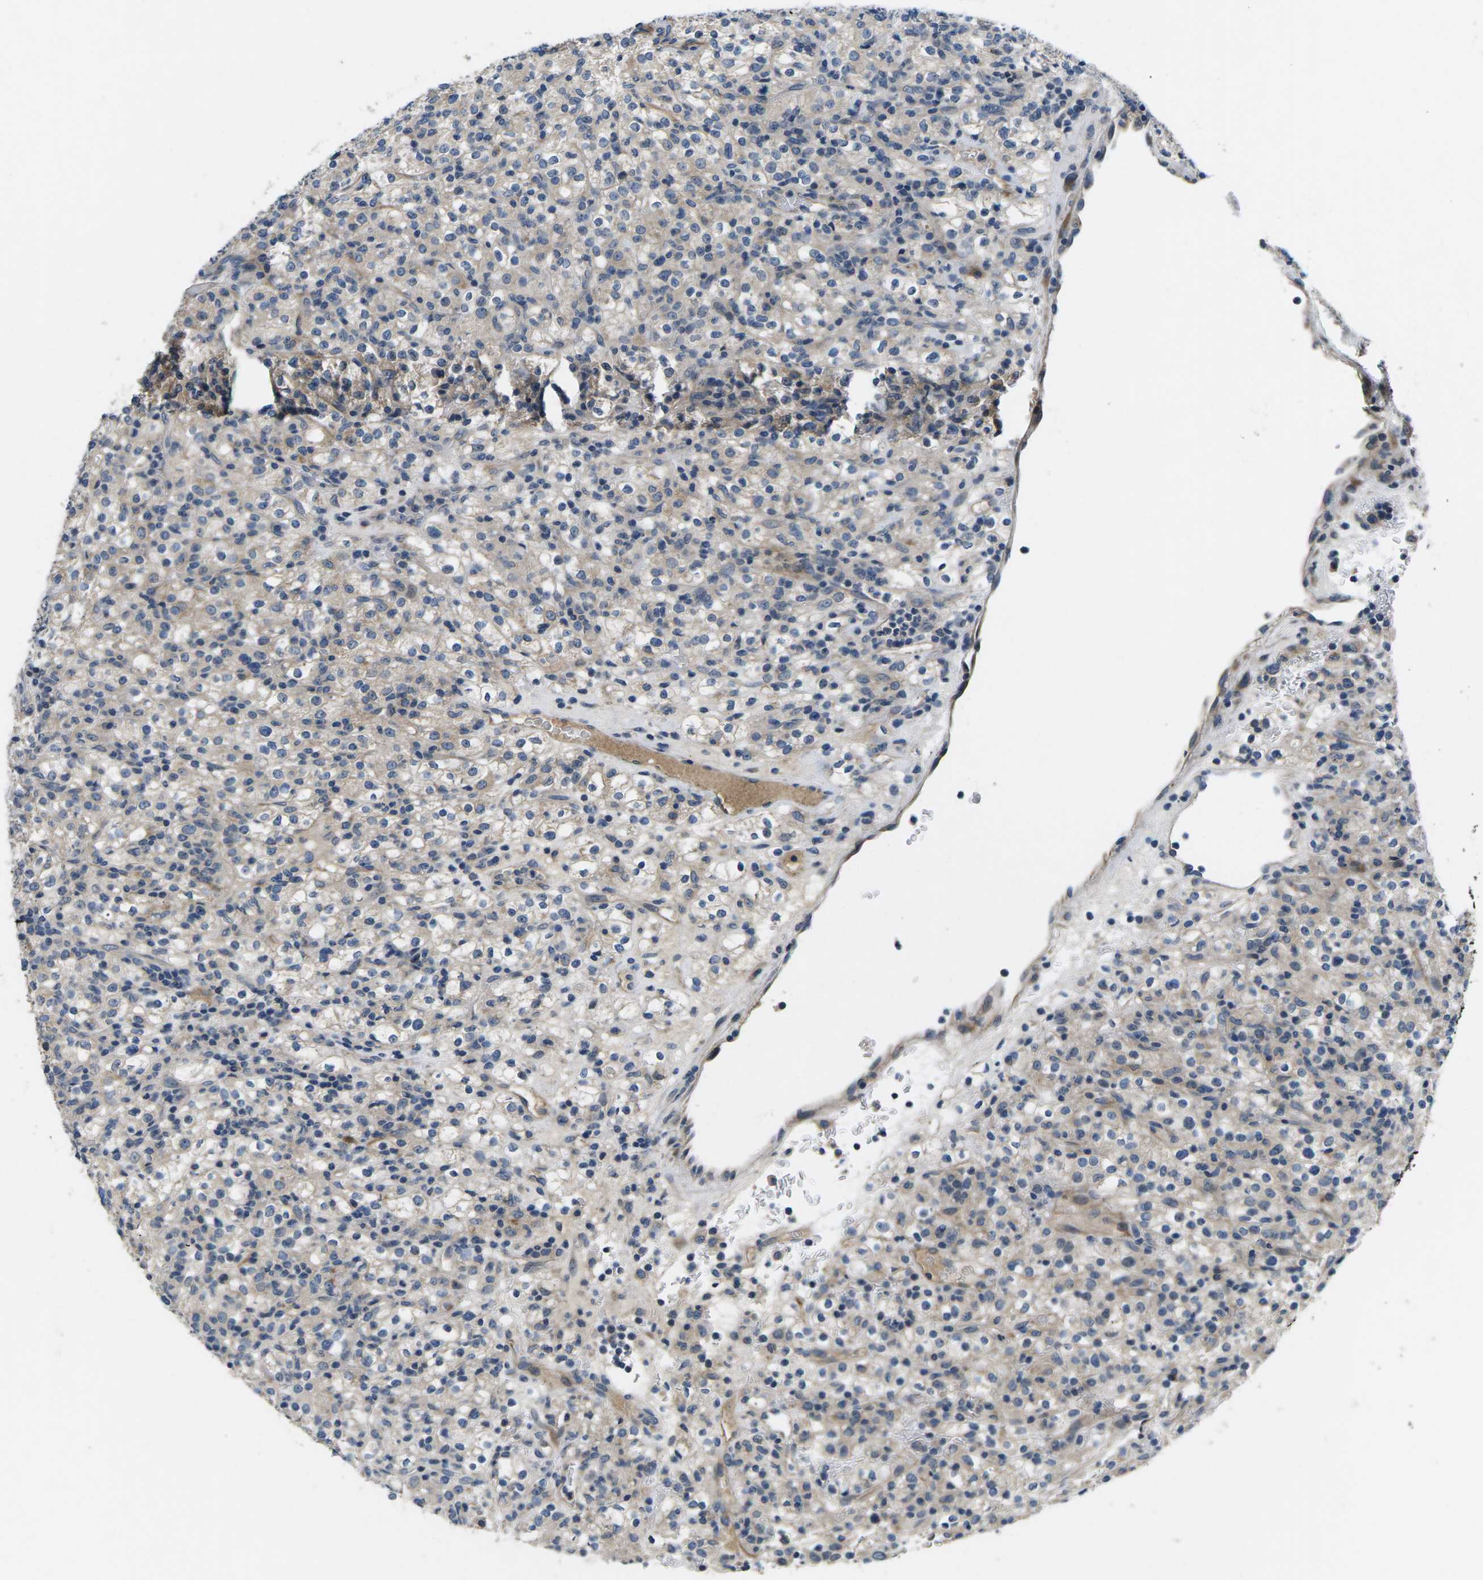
{"staining": {"intensity": "weak", "quantity": "25%-75%", "location": "cytoplasmic/membranous"}, "tissue": "renal cancer", "cell_type": "Tumor cells", "image_type": "cancer", "snomed": [{"axis": "morphology", "description": "Normal tissue, NOS"}, {"axis": "morphology", "description": "Adenocarcinoma, NOS"}, {"axis": "topography", "description": "Kidney"}], "caption": "Renal cancer (adenocarcinoma) stained with a protein marker shows weak staining in tumor cells.", "gene": "ERGIC3", "patient": {"sex": "female", "age": 72}}